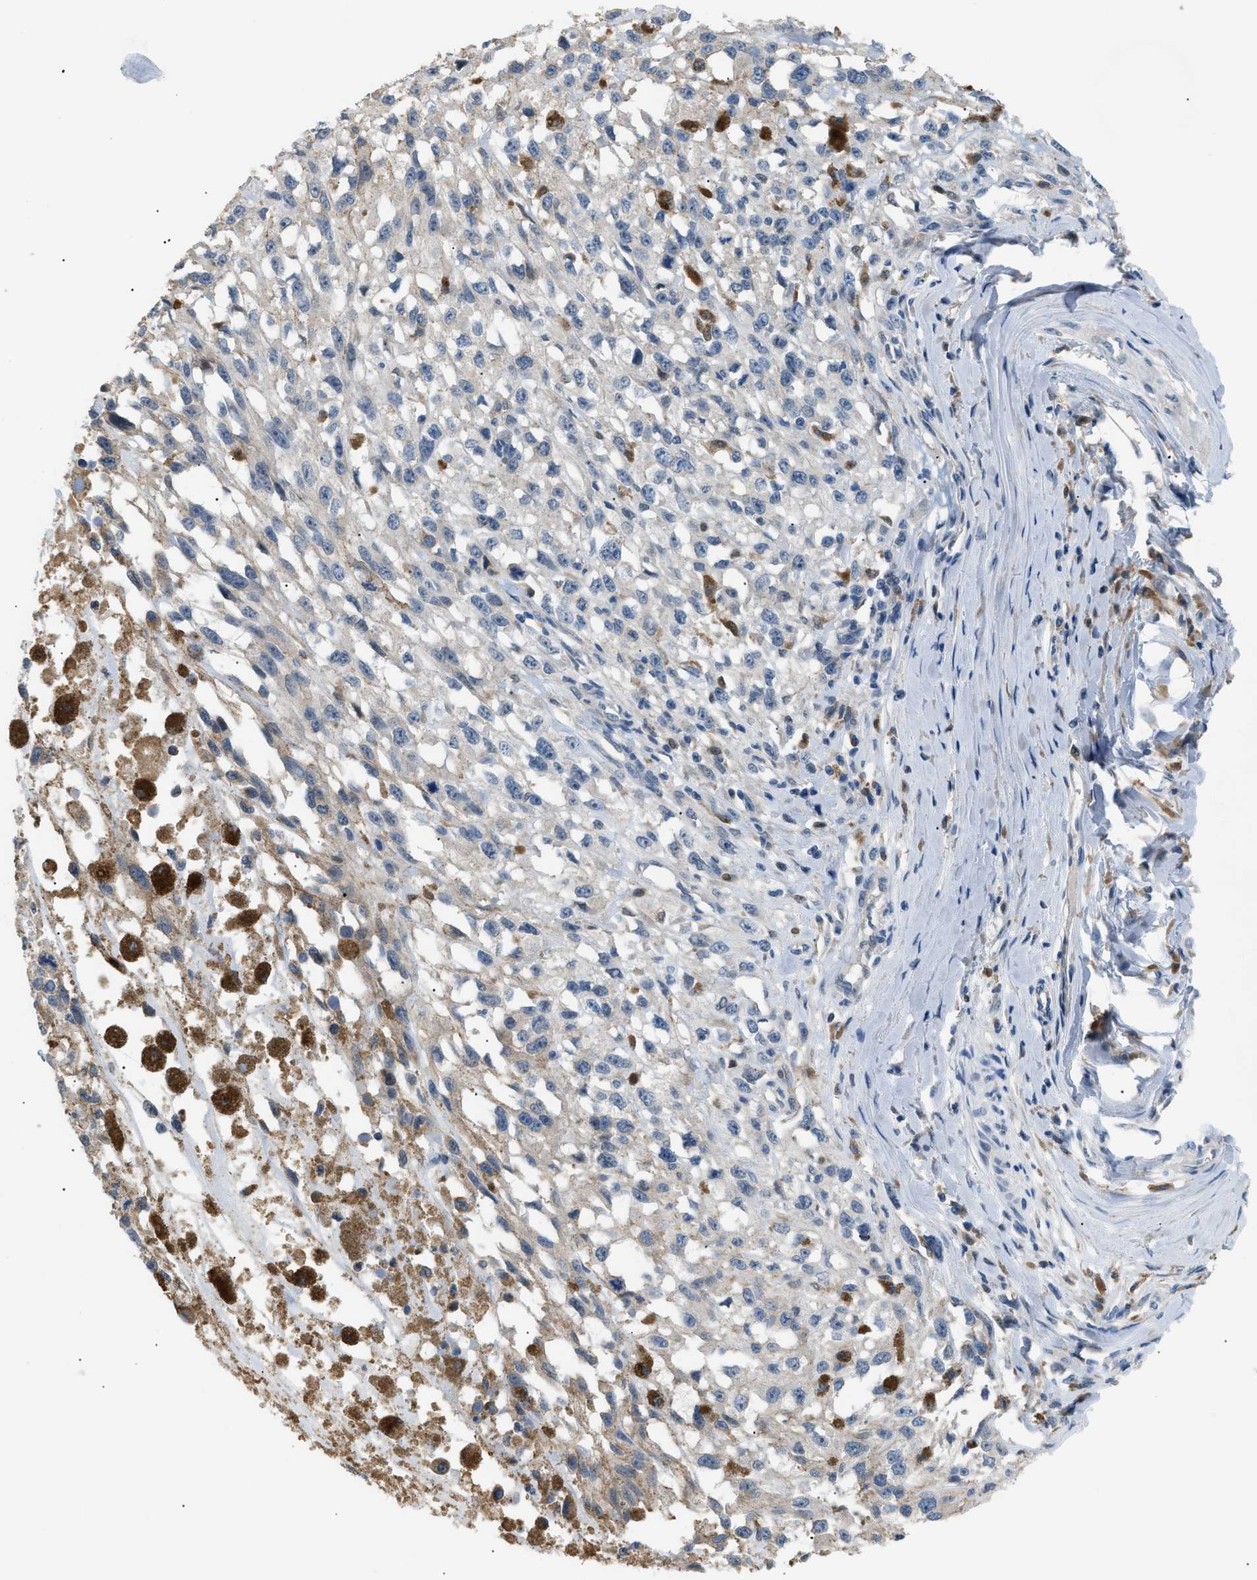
{"staining": {"intensity": "weak", "quantity": "<25%", "location": "cytoplasmic/membranous"}, "tissue": "melanoma", "cell_type": "Tumor cells", "image_type": "cancer", "snomed": [{"axis": "morphology", "description": "Malignant melanoma, Metastatic site"}, {"axis": "topography", "description": "Lymph node"}], "caption": "A histopathology image of human melanoma is negative for staining in tumor cells.", "gene": "AKR1A1", "patient": {"sex": "male", "age": 59}}